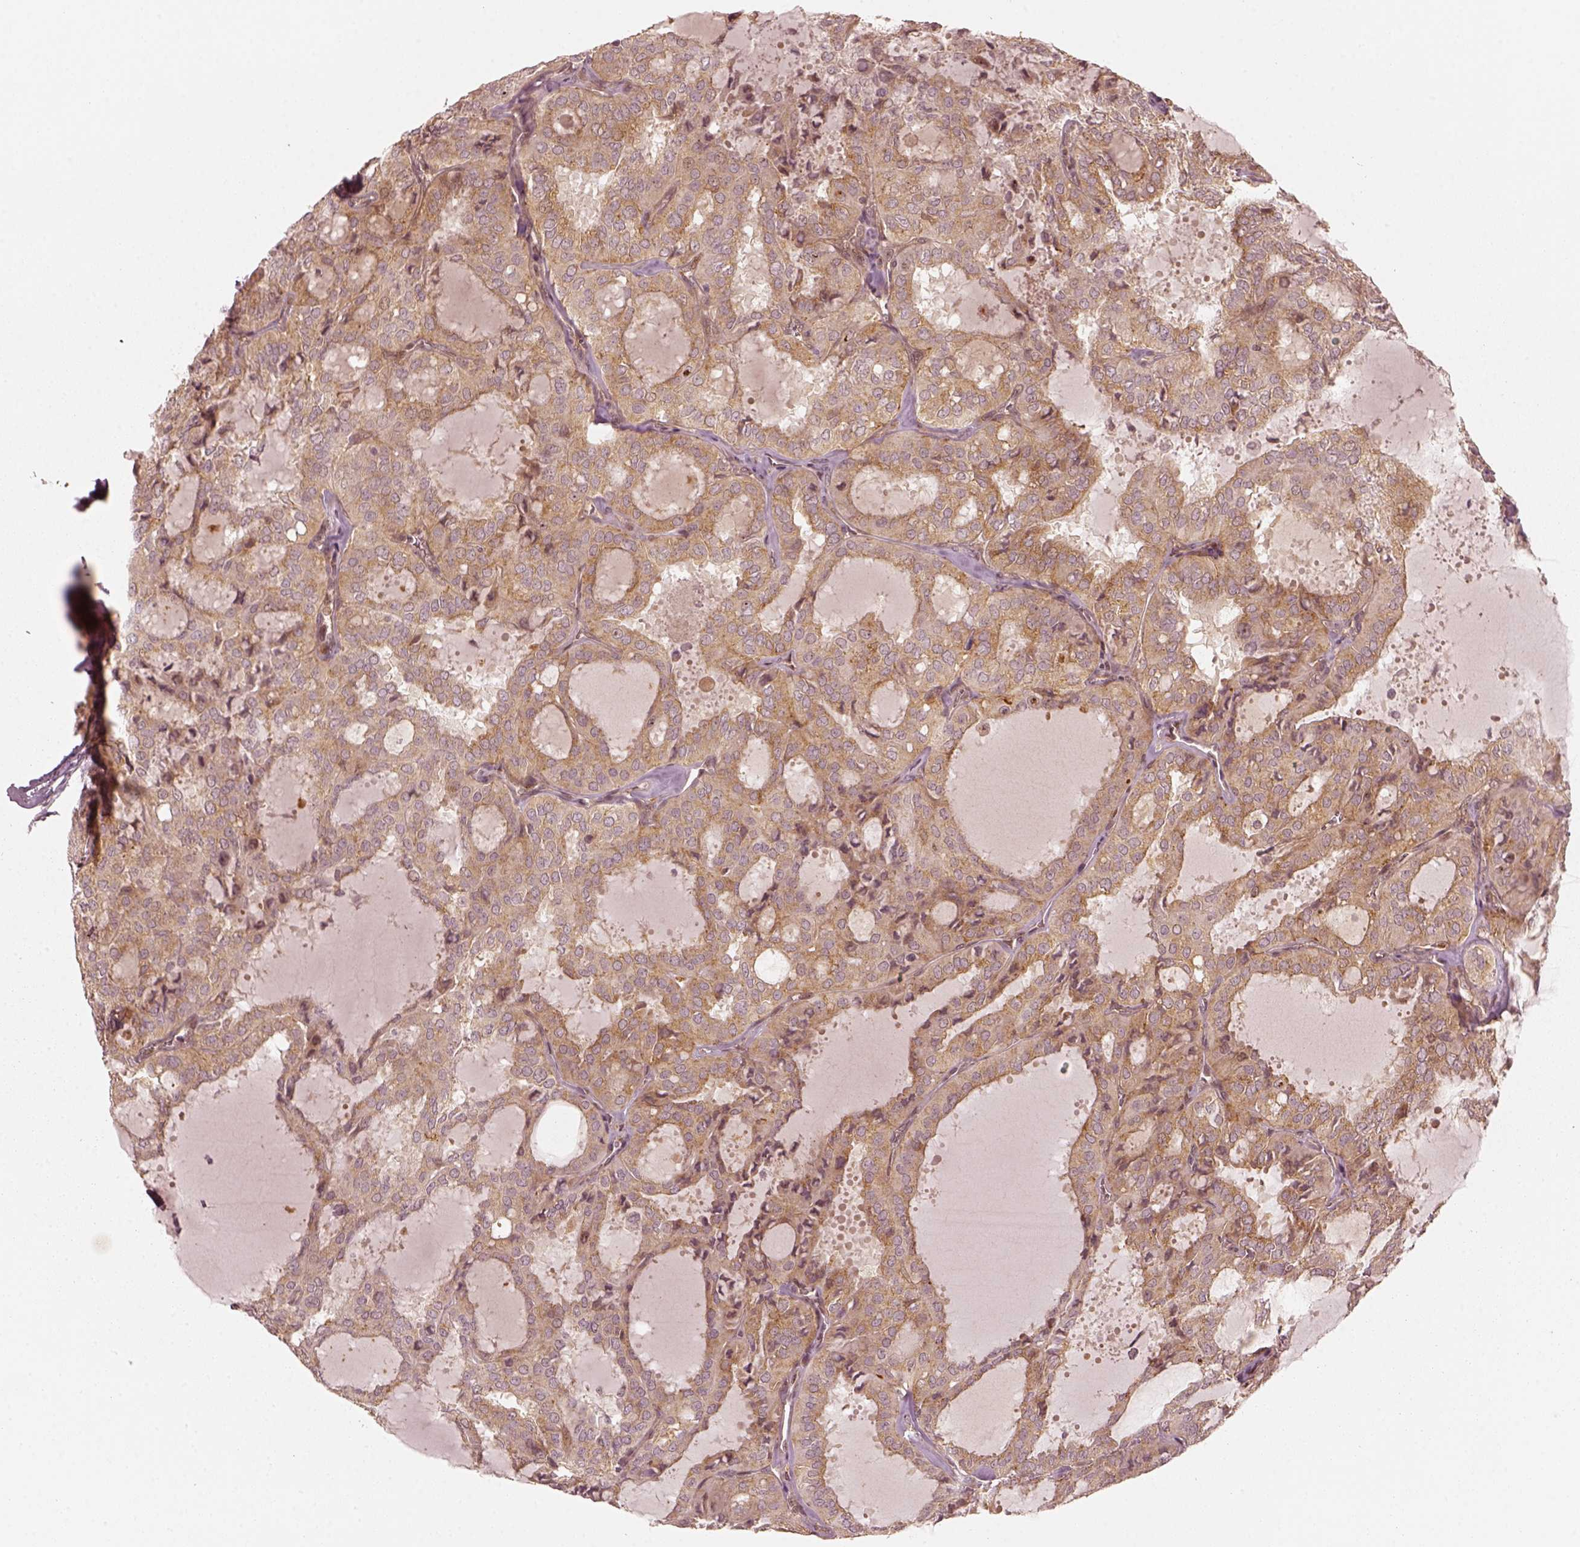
{"staining": {"intensity": "moderate", "quantity": ">75%", "location": "cytoplasmic/membranous"}, "tissue": "thyroid cancer", "cell_type": "Tumor cells", "image_type": "cancer", "snomed": [{"axis": "morphology", "description": "Follicular adenoma carcinoma, NOS"}, {"axis": "topography", "description": "Thyroid gland"}], "caption": "A photomicrograph of human thyroid cancer (follicular adenoma carcinoma) stained for a protein exhibits moderate cytoplasmic/membranous brown staining in tumor cells.", "gene": "SLC12A9", "patient": {"sex": "male", "age": 75}}